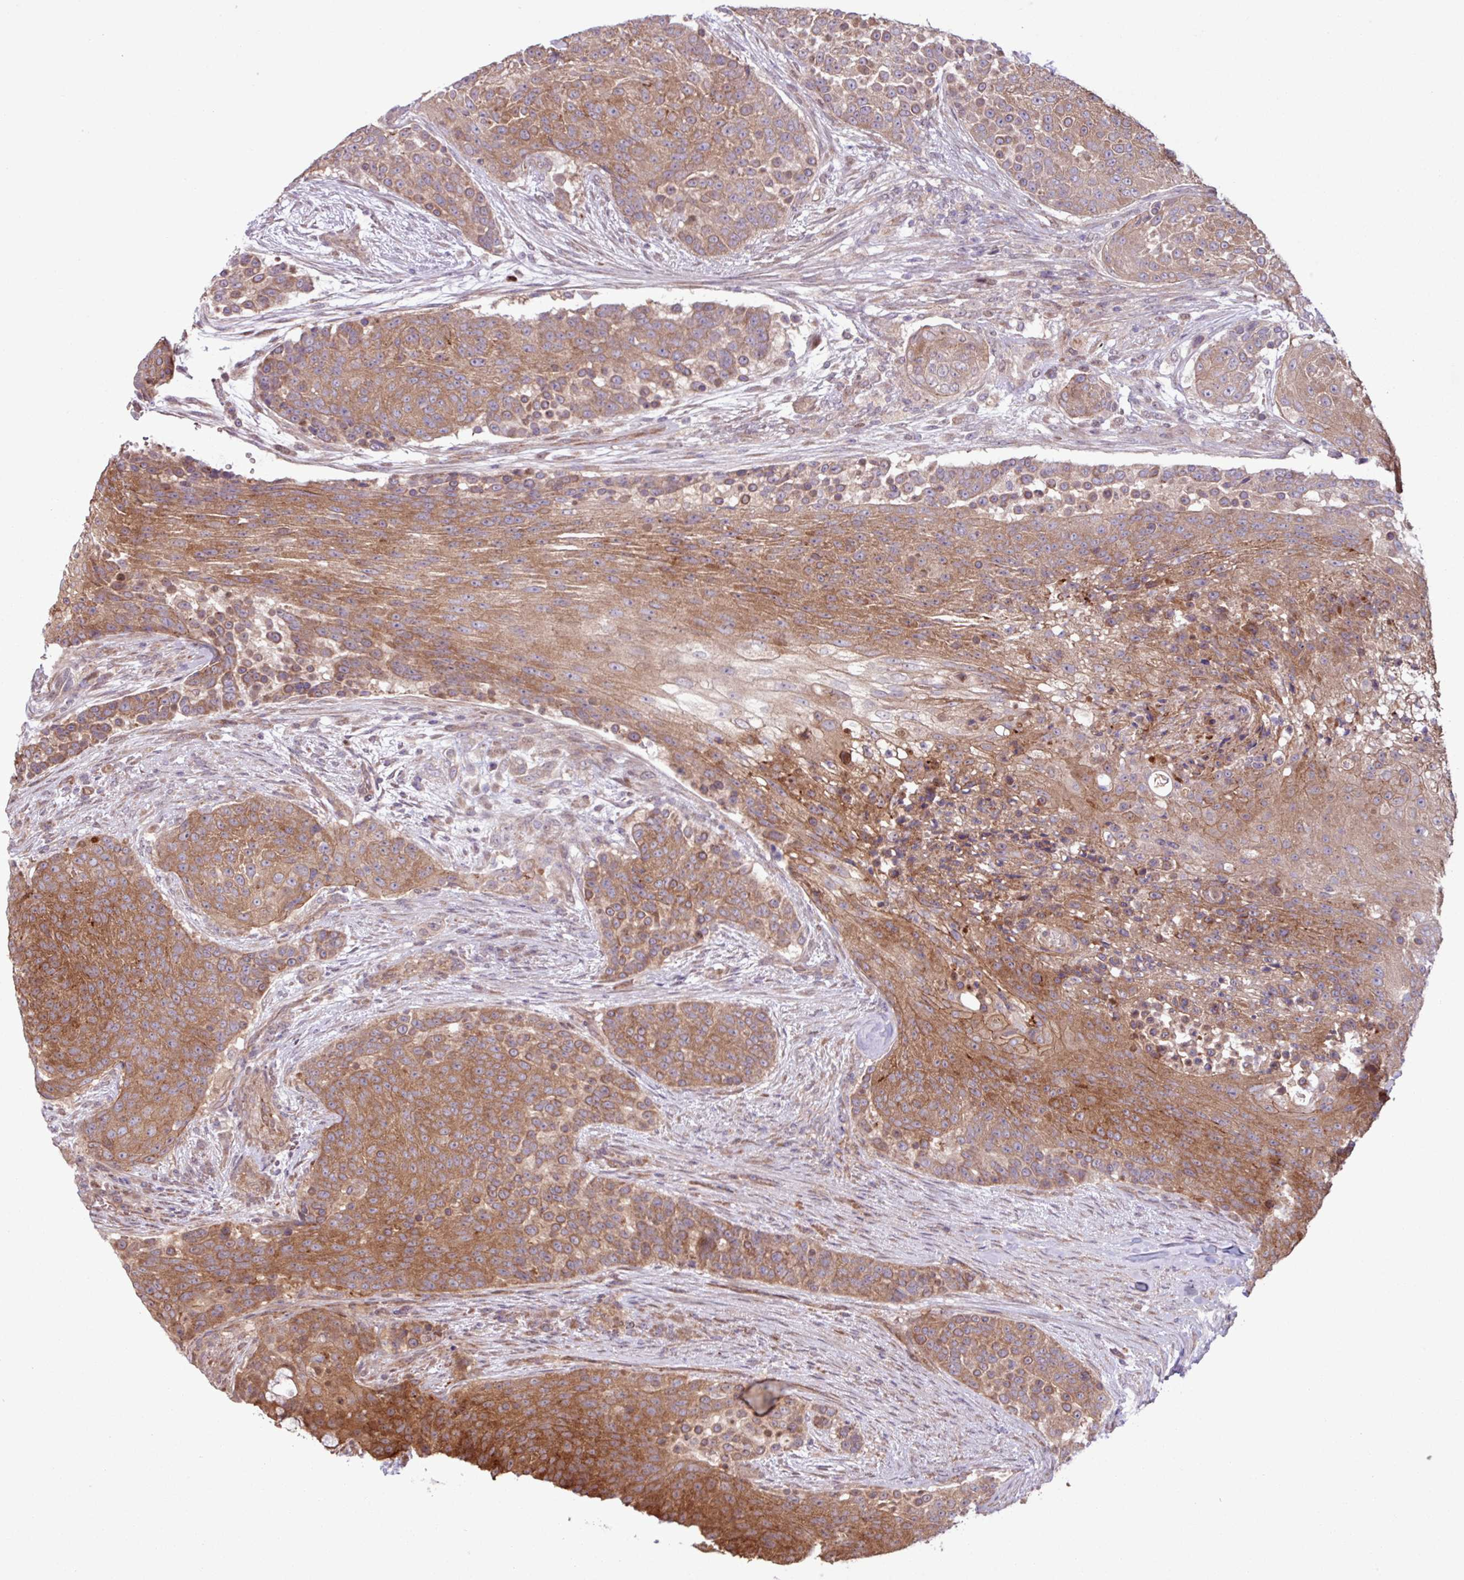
{"staining": {"intensity": "moderate", "quantity": ">75%", "location": "cytoplasmic/membranous"}, "tissue": "urothelial cancer", "cell_type": "Tumor cells", "image_type": "cancer", "snomed": [{"axis": "morphology", "description": "Urothelial carcinoma, High grade"}, {"axis": "topography", "description": "Urinary bladder"}], "caption": "Protein expression analysis of urothelial carcinoma (high-grade) exhibits moderate cytoplasmic/membranous staining in about >75% of tumor cells. (brown staining indicates protein expression, while blue staining denotes nuclei).", "gene": "PDPR", "patient": {"sex": "female", "age": 63}}